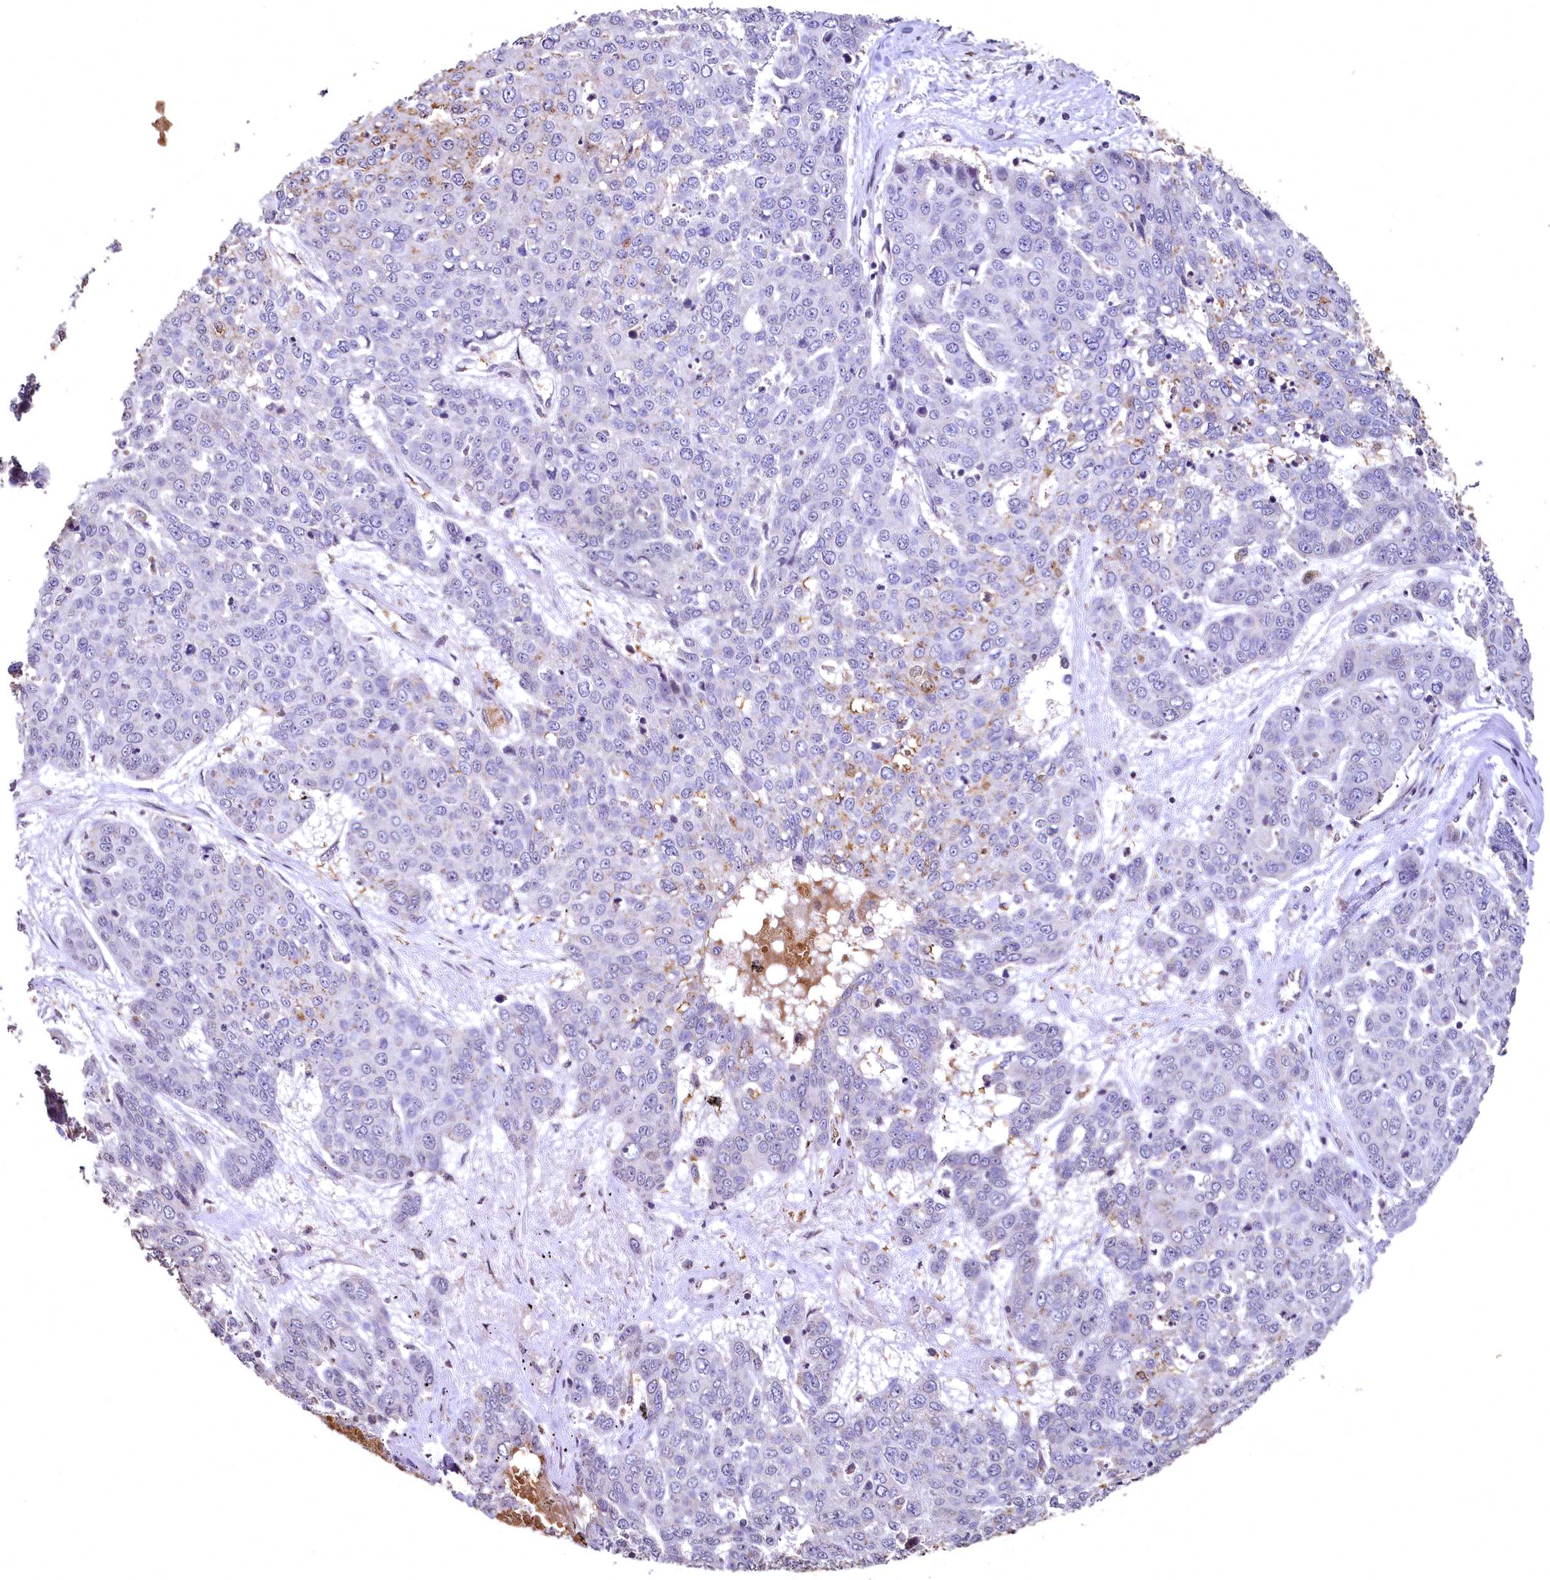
{"staining": {"intensity": "moderate", "quantity": "<25%", "location": "cytoplasmic/membranous"}, "tissue": "skin cancer", "cell_type": "Tumor cells", "image_type": "cancer", "snomed": [{"axis": "morphology", "description": "Squamous cell carcinoma, NOS"}, {"axis": "topography", "description": "Skin"}], "caption": "Human skin cancer (squamous cell carcinoma) stained with a protein marker displays moderate staining in tumor cells.", "gene": "SPTA1", "patient": {"sex": "male", "age": 71}}